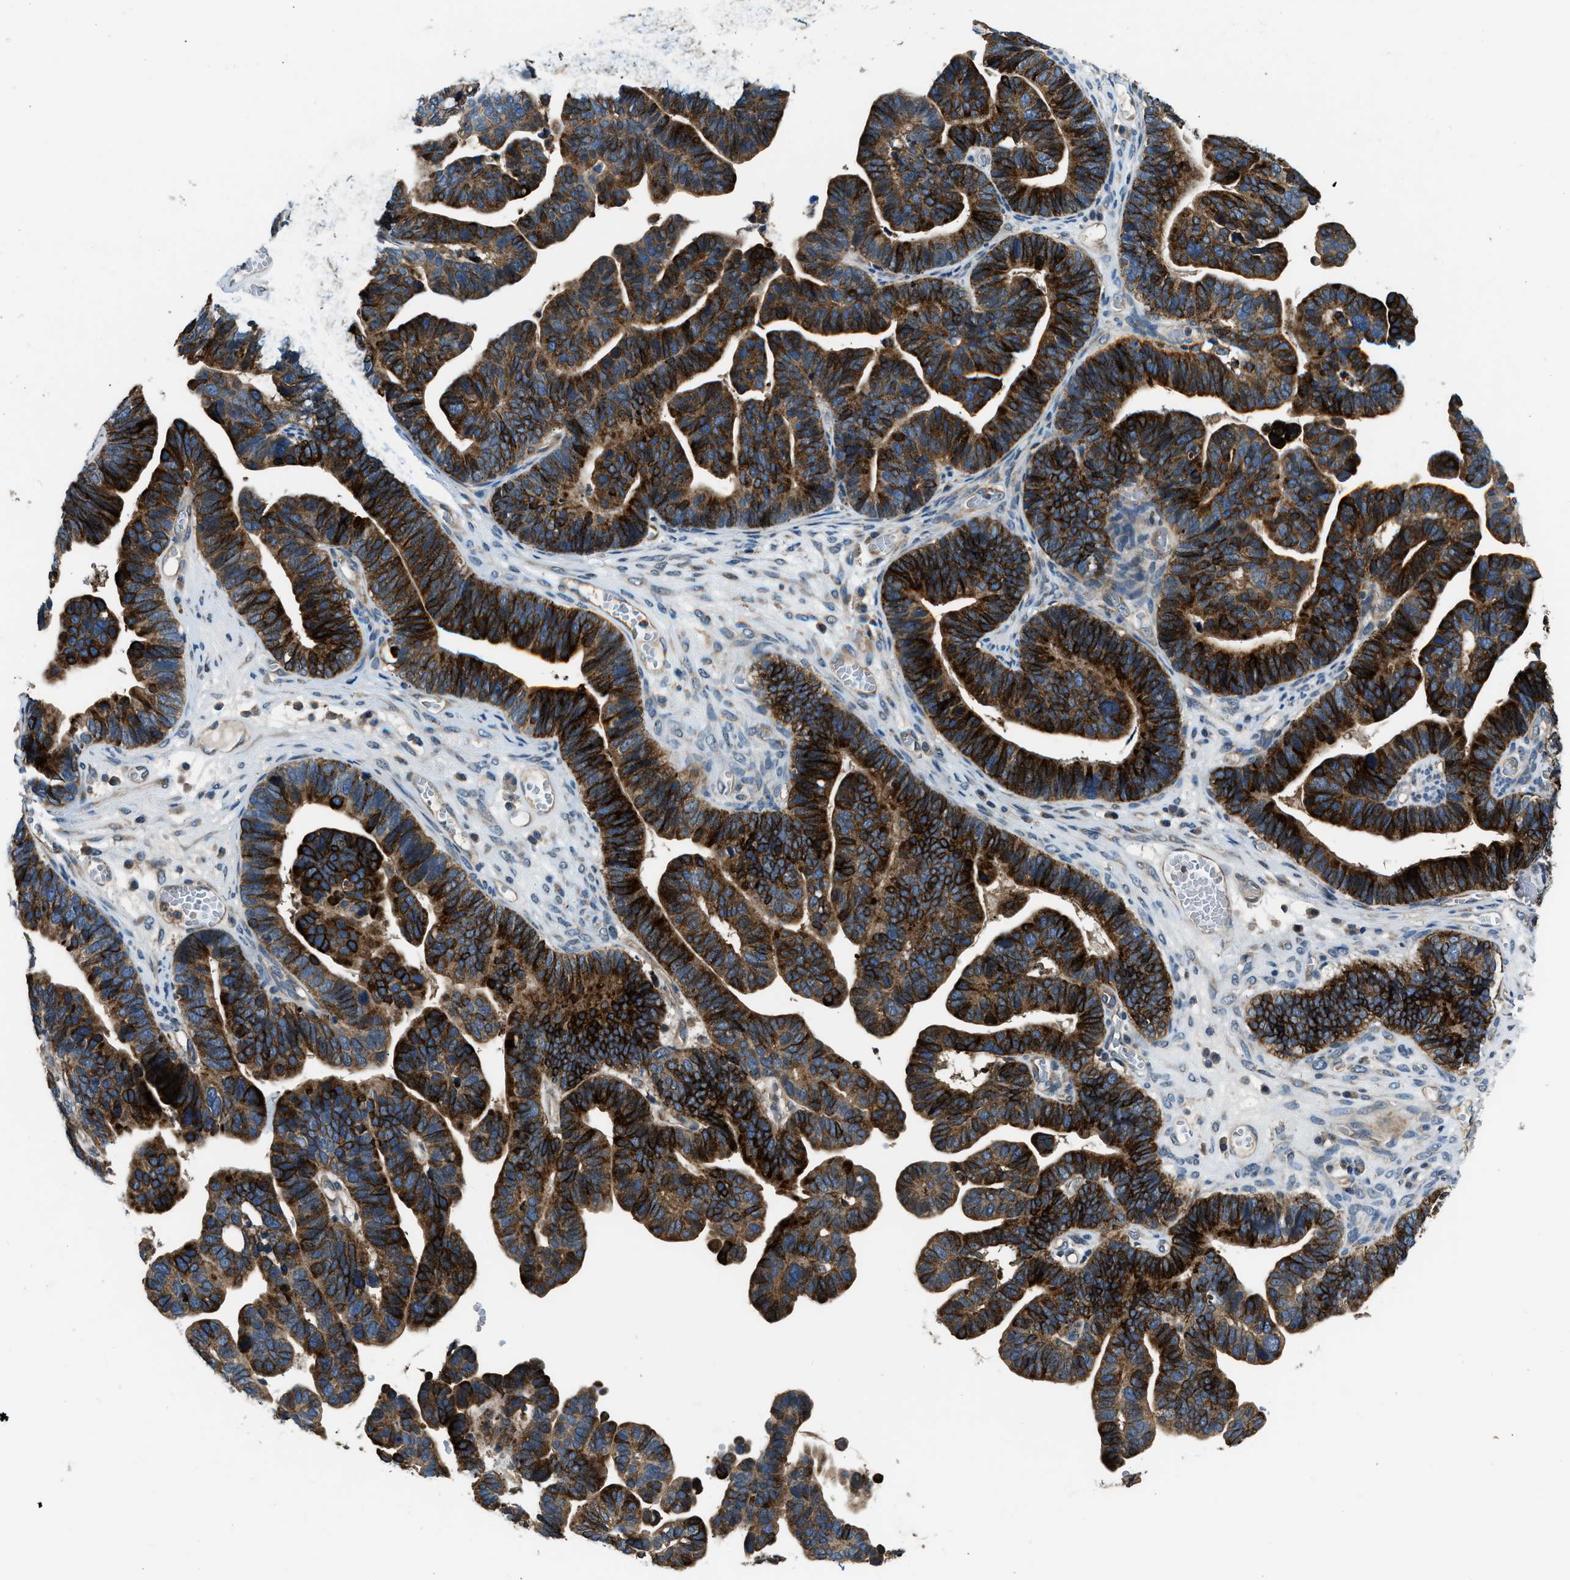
{"staining": {"intensity": "strong", "quantity": ">75%", "location": "cytoplasmic/membranous"}, "tissue": "ovarian cancer", "cell_type": "Tumor cells", "image_type": "cancer", "snomed": [{"axis": "morphology", "description": "Cystadenocarcinoma, serous, NOS"}, {"axis": "topography", "description": "Ovary"}], "caption": "Approximately >75% of tumor cells in human ovarian cancer demonstrate strong cytoplasmic/membranous protein staining as visualized by brown immunohistochemical staining.", "gene": "IL3RA", "patient": {"sex": "female", "age": 56}}